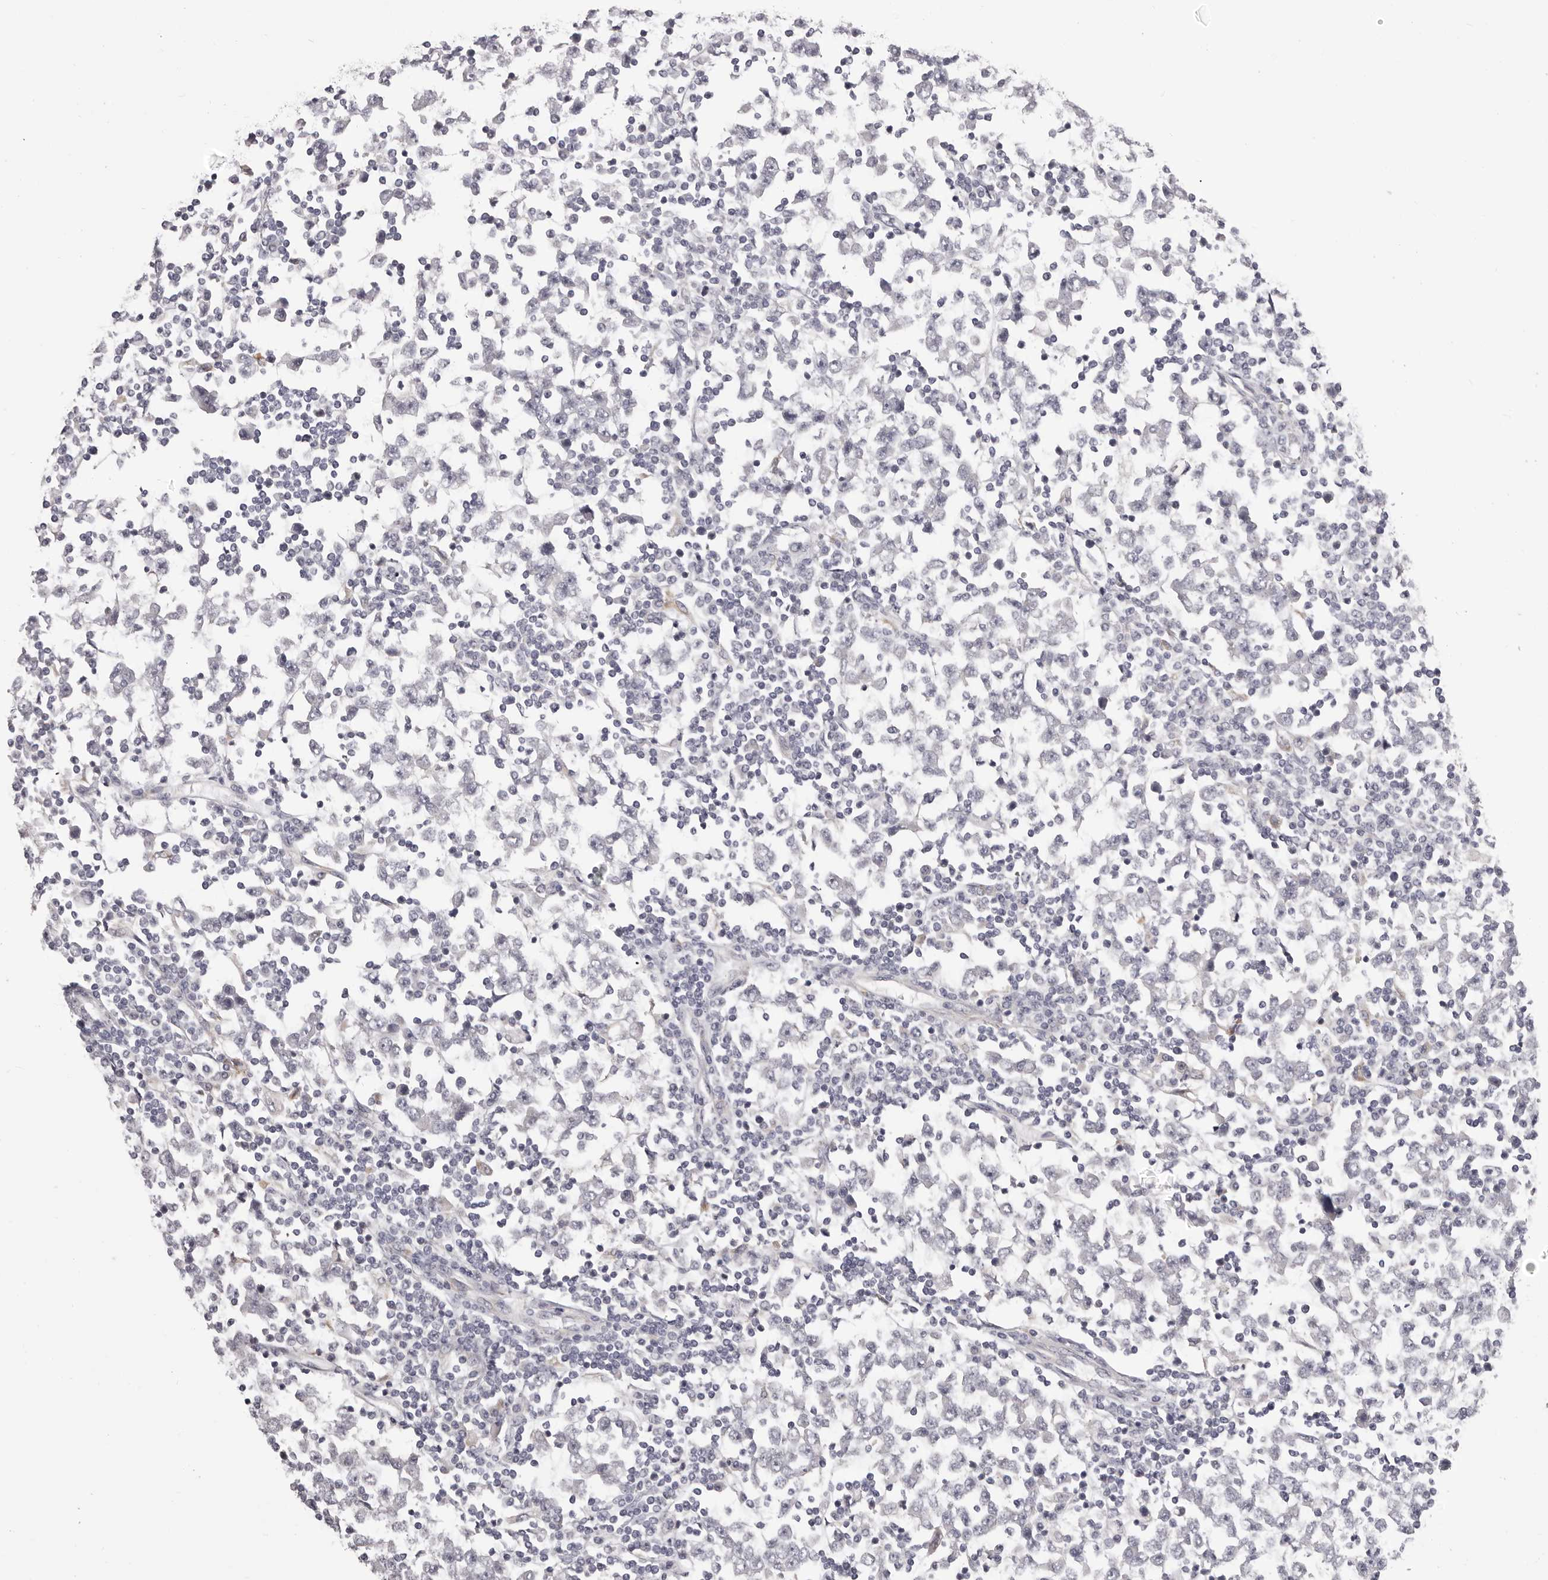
{"staining": {"intensity": "negative", "quantity": "none", "location": "none"}, "tissue": "testis cancer", "cell_type": "Tumor cells", "image_type": "cancer", "snomed": [{"axis": "morphology", "description": "Seminoma, NOS"}, {"axis": "topography", "description": "Testis"}], "caption": "DAB immunohistochemical staining of human seminoma (testis) exhibits no significant staining in tumor cells.", "gene": "OTUD3", "patient": {"sex": "male", "age": 65}}